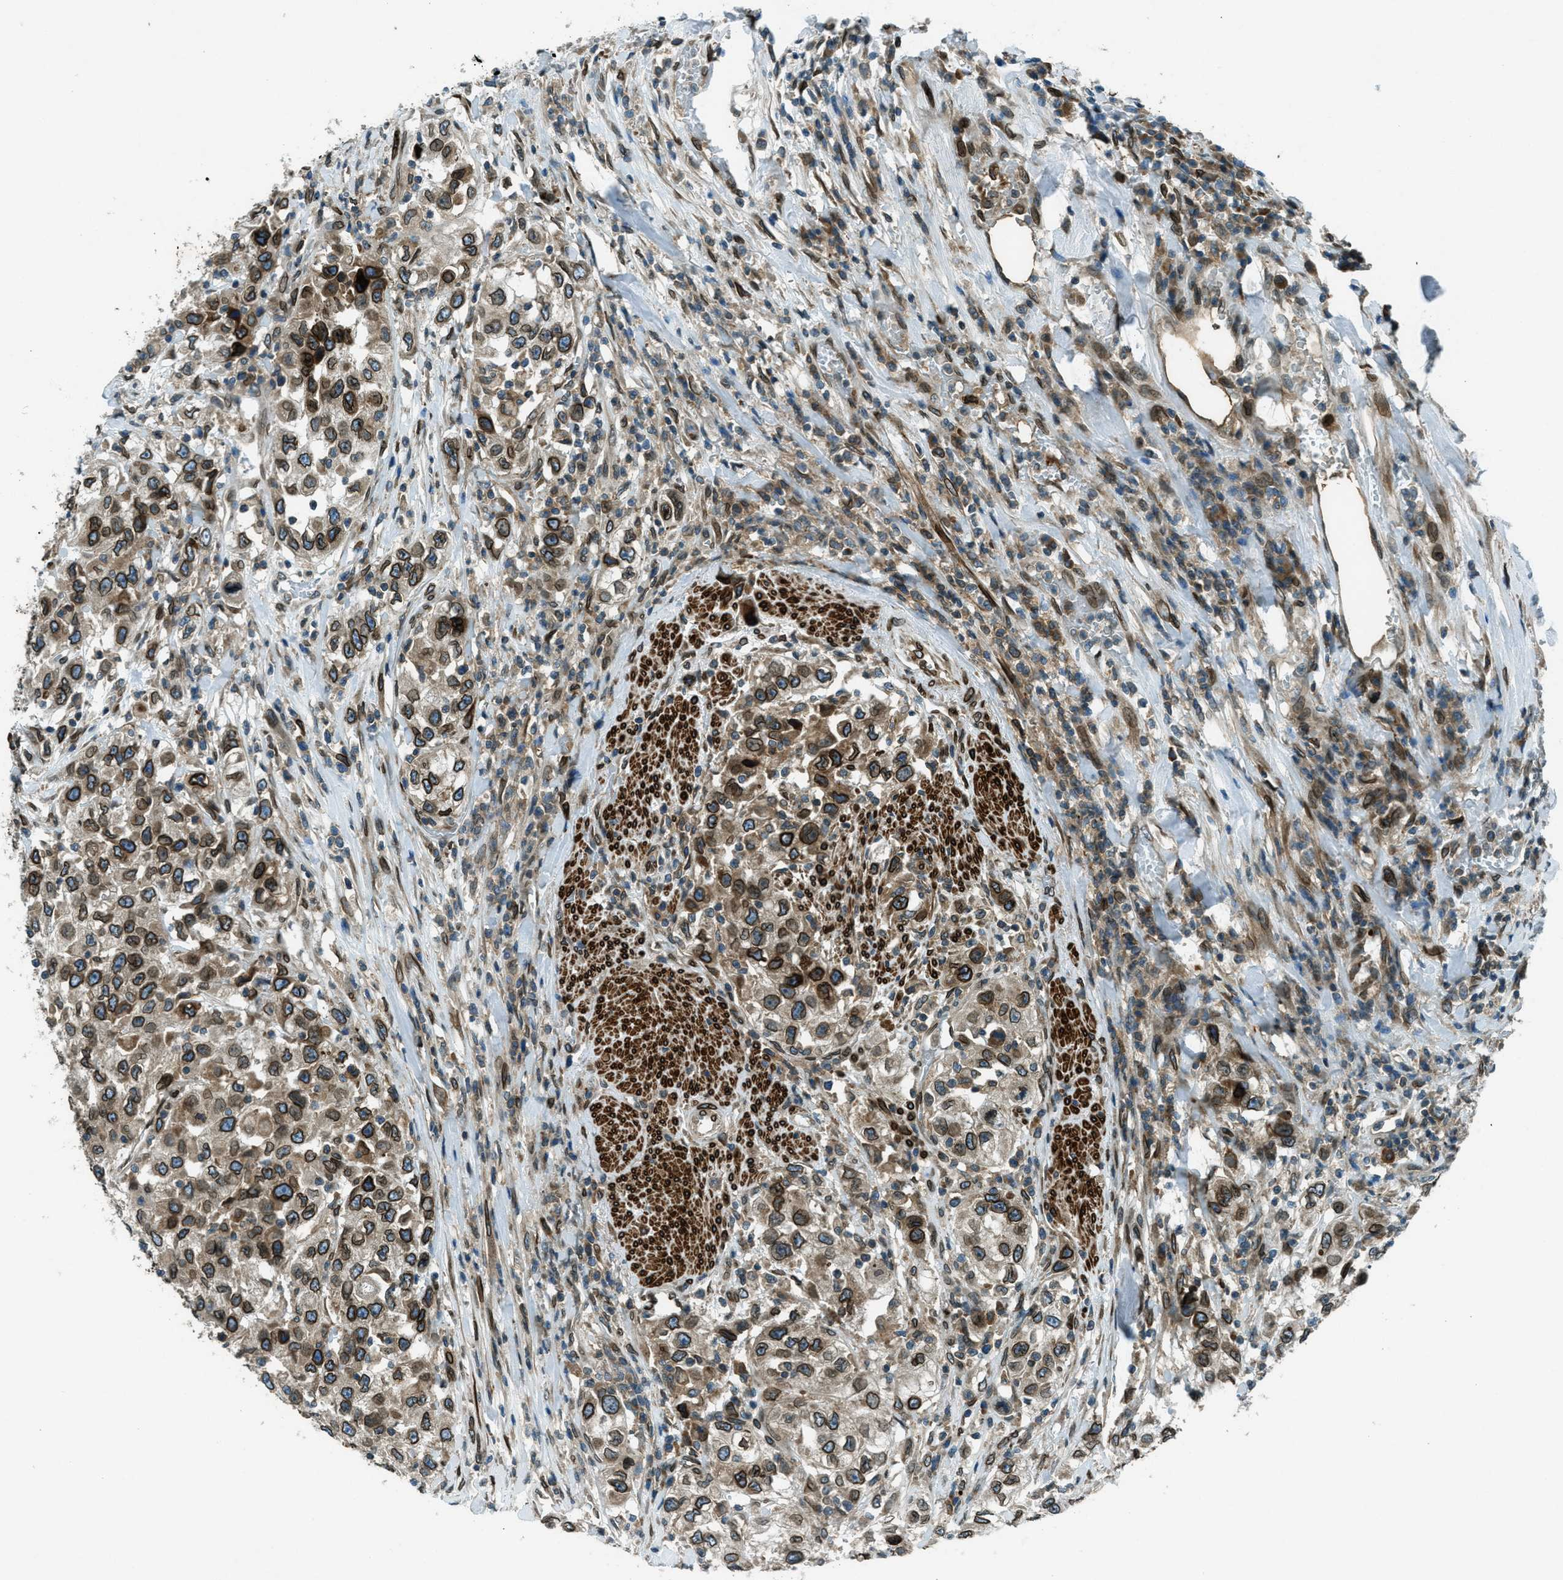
{"staining": {"intensity": "strong", "quantity": ">75%", "location": "cytoplasmic/membranous,nuclear"}, "tissue": "urothelial cancer", "cell_type": "Tumor cells", "image_type": "cancer", "snomed": [{"axis": "morphology", "description": "Urothelial carcinoma, High grade"}, {"axis": "topography", "description": "Urinary bladder"}], "caption": "Human urothelial cancer stained with a brown dye demonstrates strong cytoplasmic/membranous and nuclear positive expression in approximately >75% of tumor cells.", "gene": "LEMD2", "patient": {"sex": "female", "age": 80}}